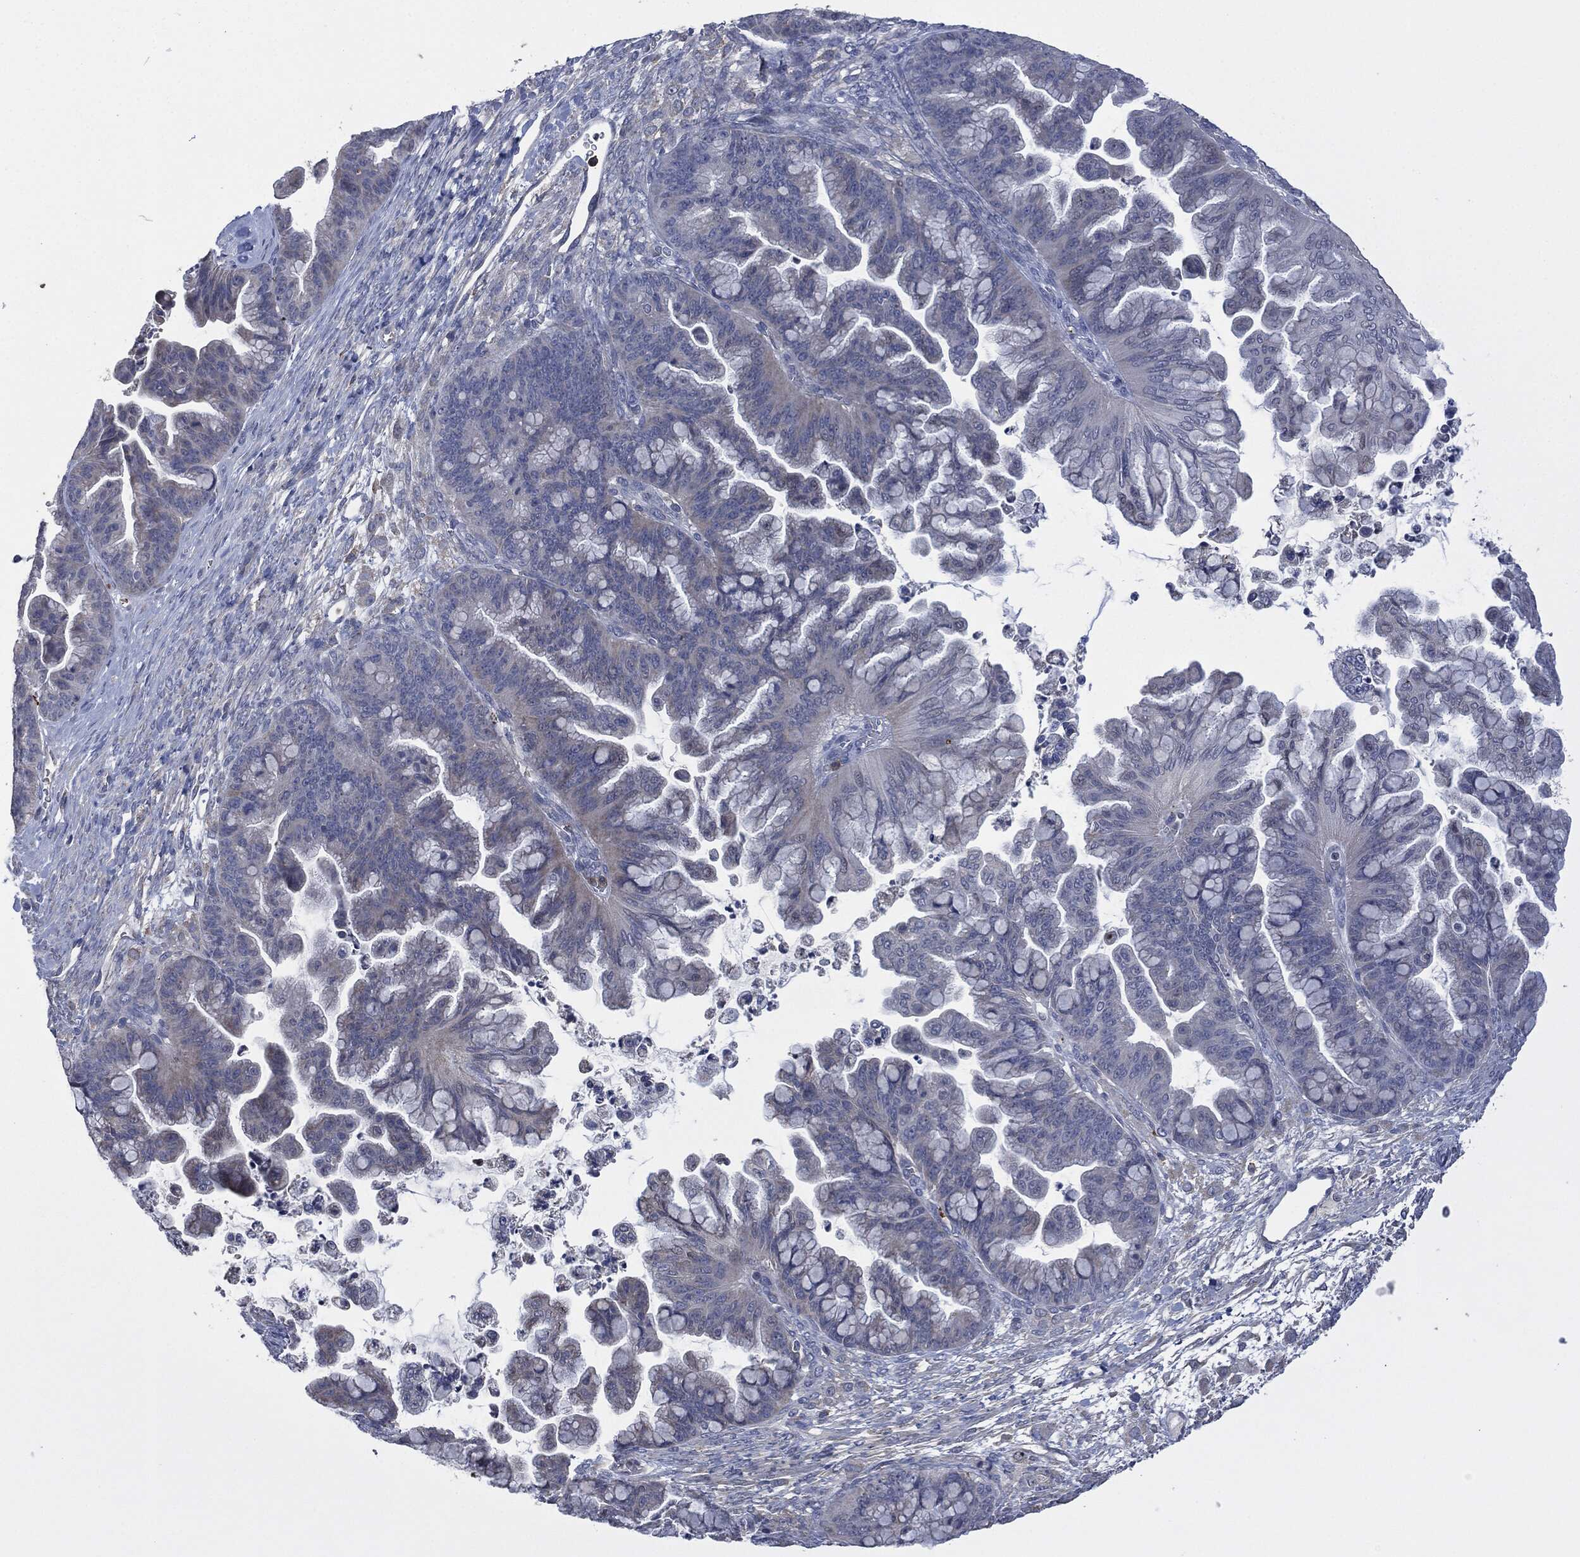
{"staining": {"intensity": "negative", "quantity": "none", "location": "none"}, "tissue": "ovarian cancer", "cell_type": "Tumor cells", "image_type": "cancer", "snomed": [{"axis": "morphology", "description": "Cystadenocarcinoma, mucinous, NOS"}, {"axis": "topography", "description": "Ovary"}], "caption": "The photomicrograph displays no staining of tumor cells in ovarian cancer (mucinous cystadenocarcinoma).", "gene": "CD33", "patient": {"sex": "female", "age": 67}}